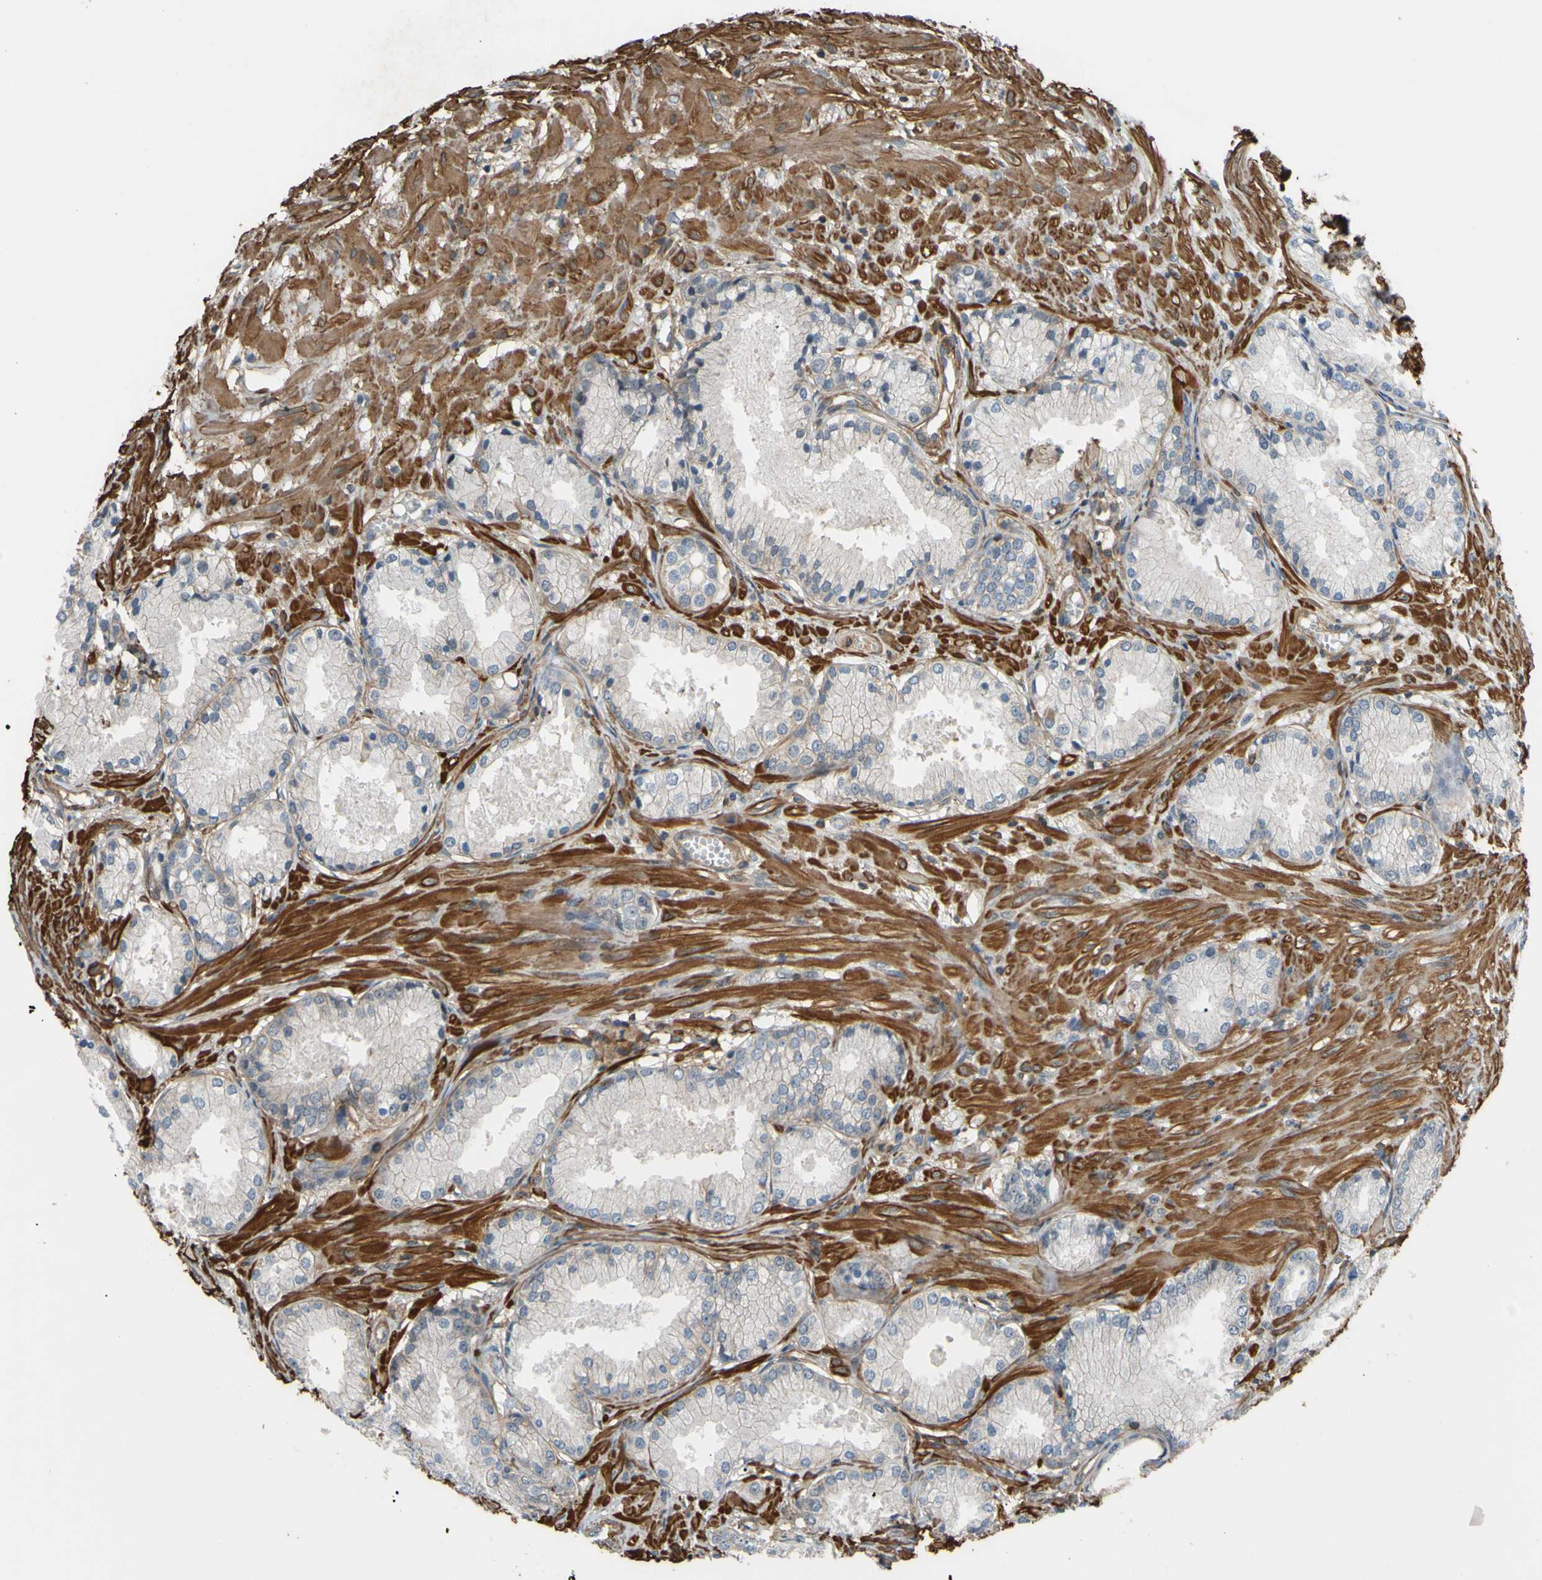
{"staining": {"intensity": "weak", "quantity": "25%-75%", "location": "cytoplasmic/membranous"}, "tissue": "prostate cancer", "cell_type": "Tumor cells", "image_type": "cancer", "snomed": [{"axis": "morphology", "description": "Adenocarcinoma, Low grade"}, {"axis": "topography", "description": "Prostate"}], "caption": "DAB (3,3'-diaminobenzidine) immunohistochemical staining of prostate adenocarcinoma (low-grade) reveals weak cytoplasmic/membranous protein expression in approximately 25%-75% of tumor cells.", "gene": "ADD3", "patient": {"sex": "male", "age": 72}}